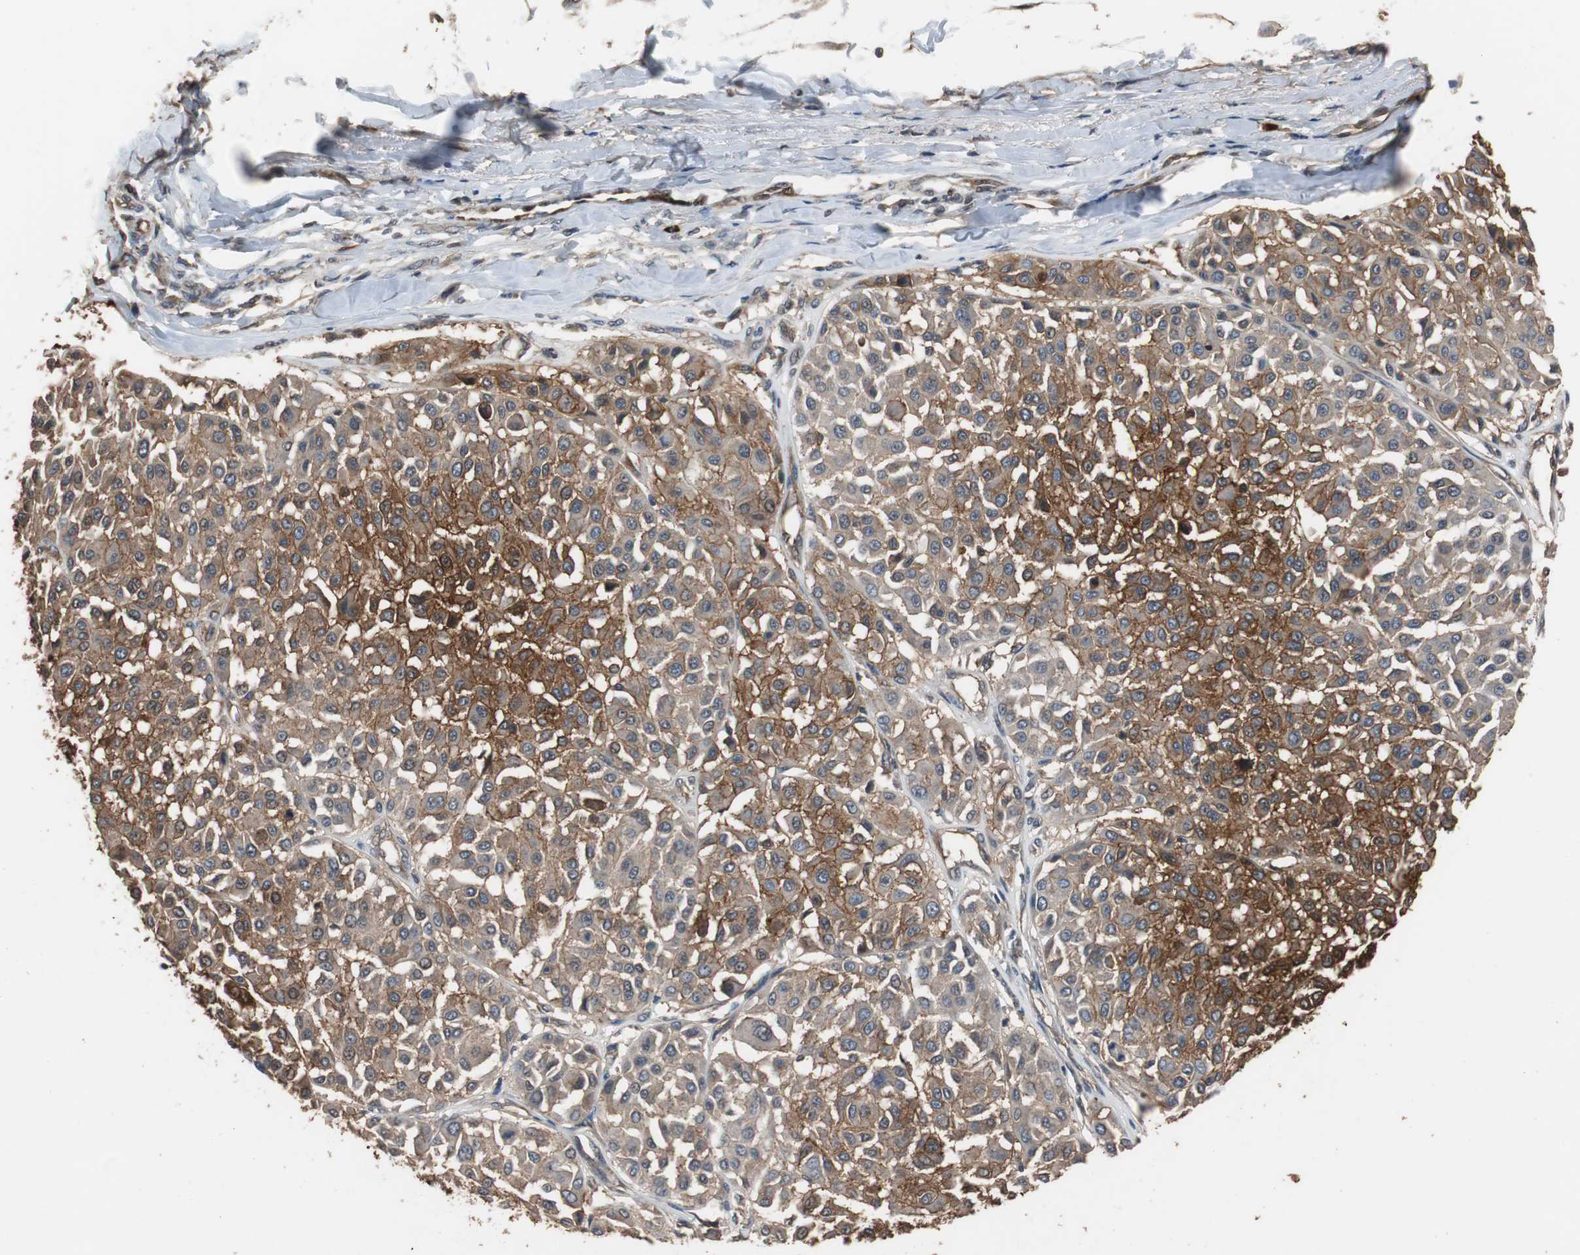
{"staining": {"intensity": "strong", "quantity": ">75%", "location": "cytoplasmic/membranous"}, "tissue": "melanoma", "cell_type": "Tumor cells", "image_type": "cancer", "snomed": [{"axis": "morphology", "description": "Malignant melanoma, Metastatic site"}, {"axis": "topography", "description": "Soft tissue"}], "caption": "The image reveals a brown stain indicating the presence of a protein in the cytoplasmic/membranous of tumor cells in malignant melanoma (metastatic site).", "gene": "NDRG1", "patient": {"sex": "male", "age": 41}}